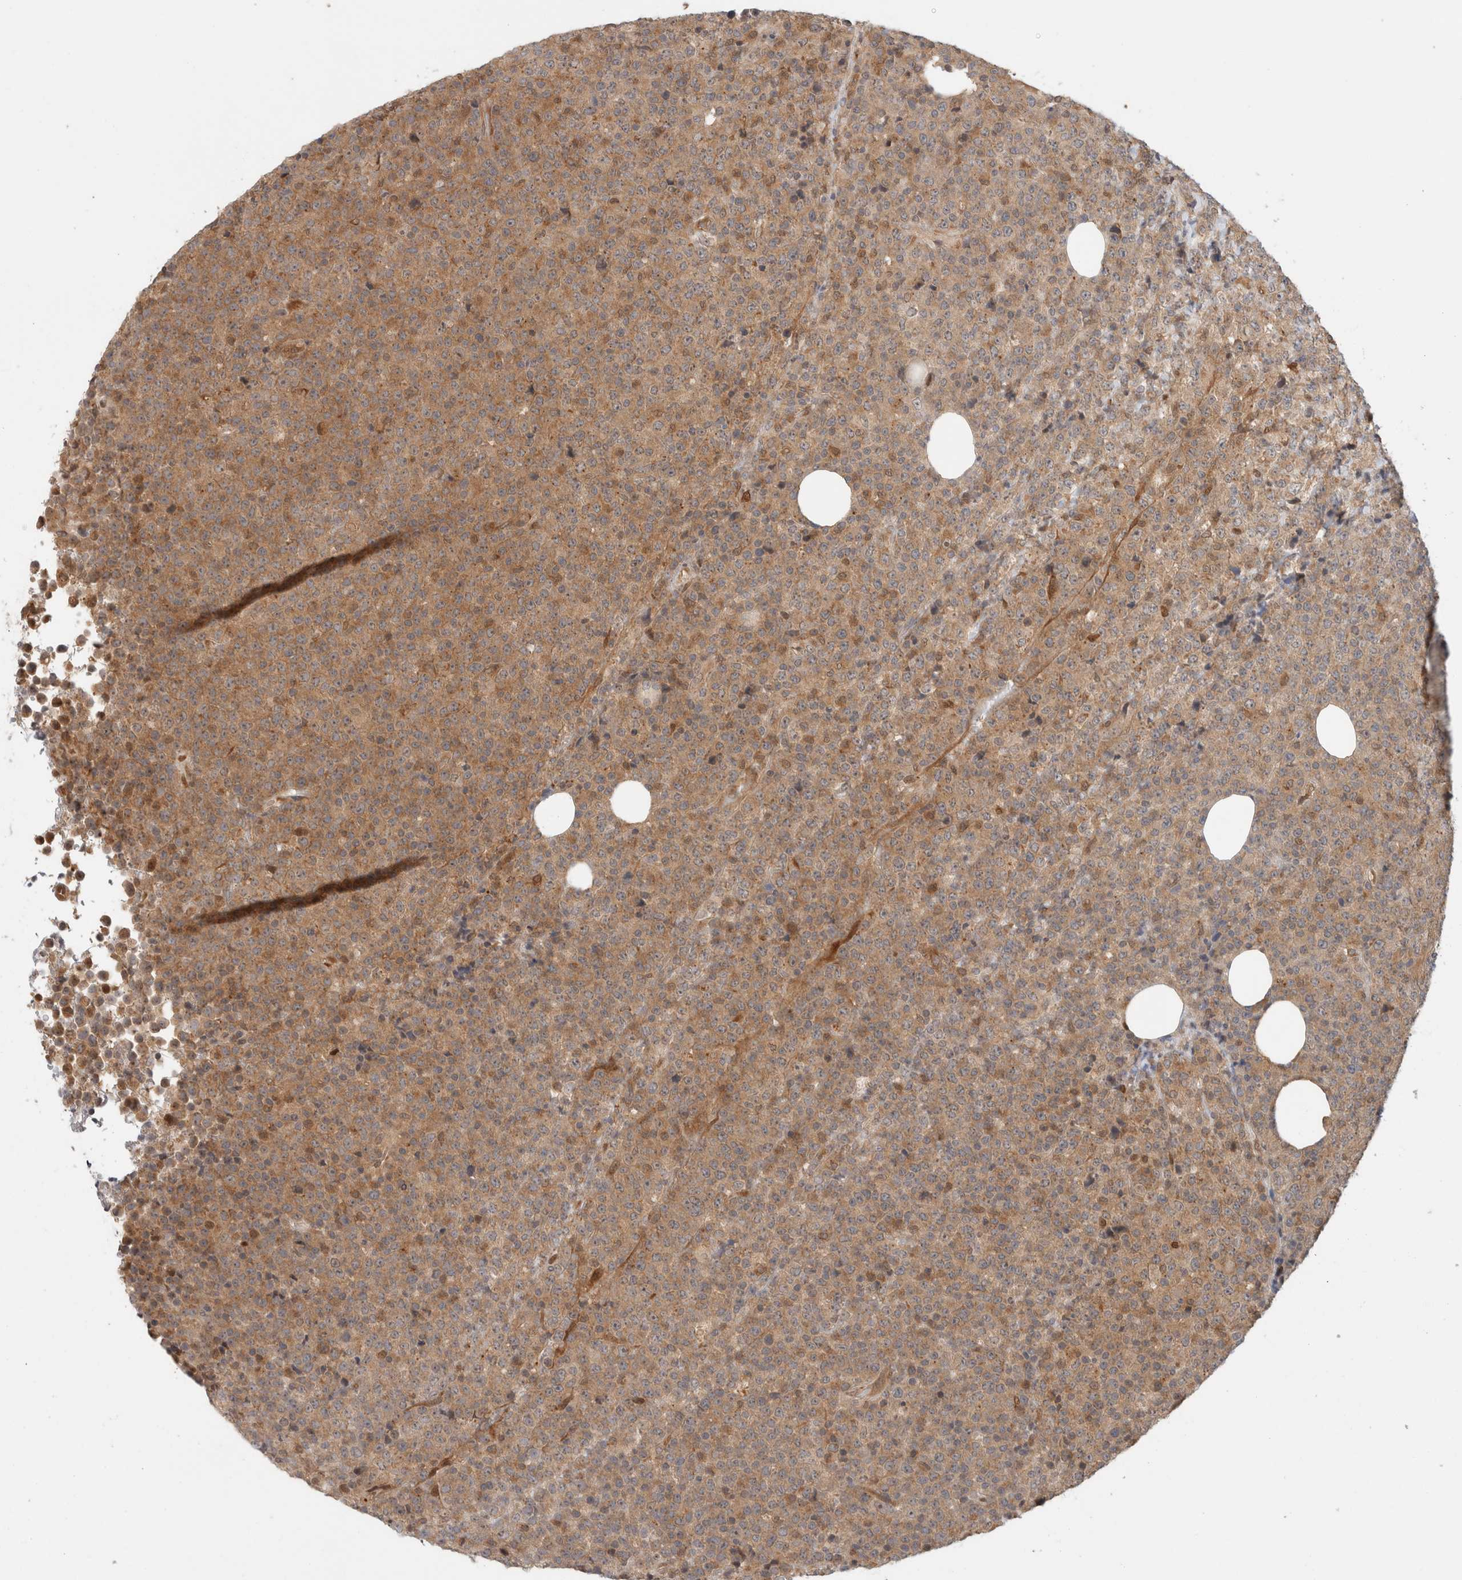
{"staining": {"intensity": "moderate", "quantity": ">75%", "location": "cytoplasmic/membranous"}, "tissue": "lymphoma", "cell_type": "Tumor cells", "image_type": "cancer", "snomed": [{"axis": "morphology", "description": "Malignant lymphoma, non-Hodgkin's type, High grade"}, {"axis": "topography", "description": "Lymph node"}], "caption": "An image showing moderate cytoplasmic/membranous positivity in about >75% of tumor cells in high-grade malignant lymphoma, non-Hodgkin's type, as visualized by brown immunohistochemical staining.", "gene": "OTUD6B", "patient": {"sex": "male", "age": 13}}